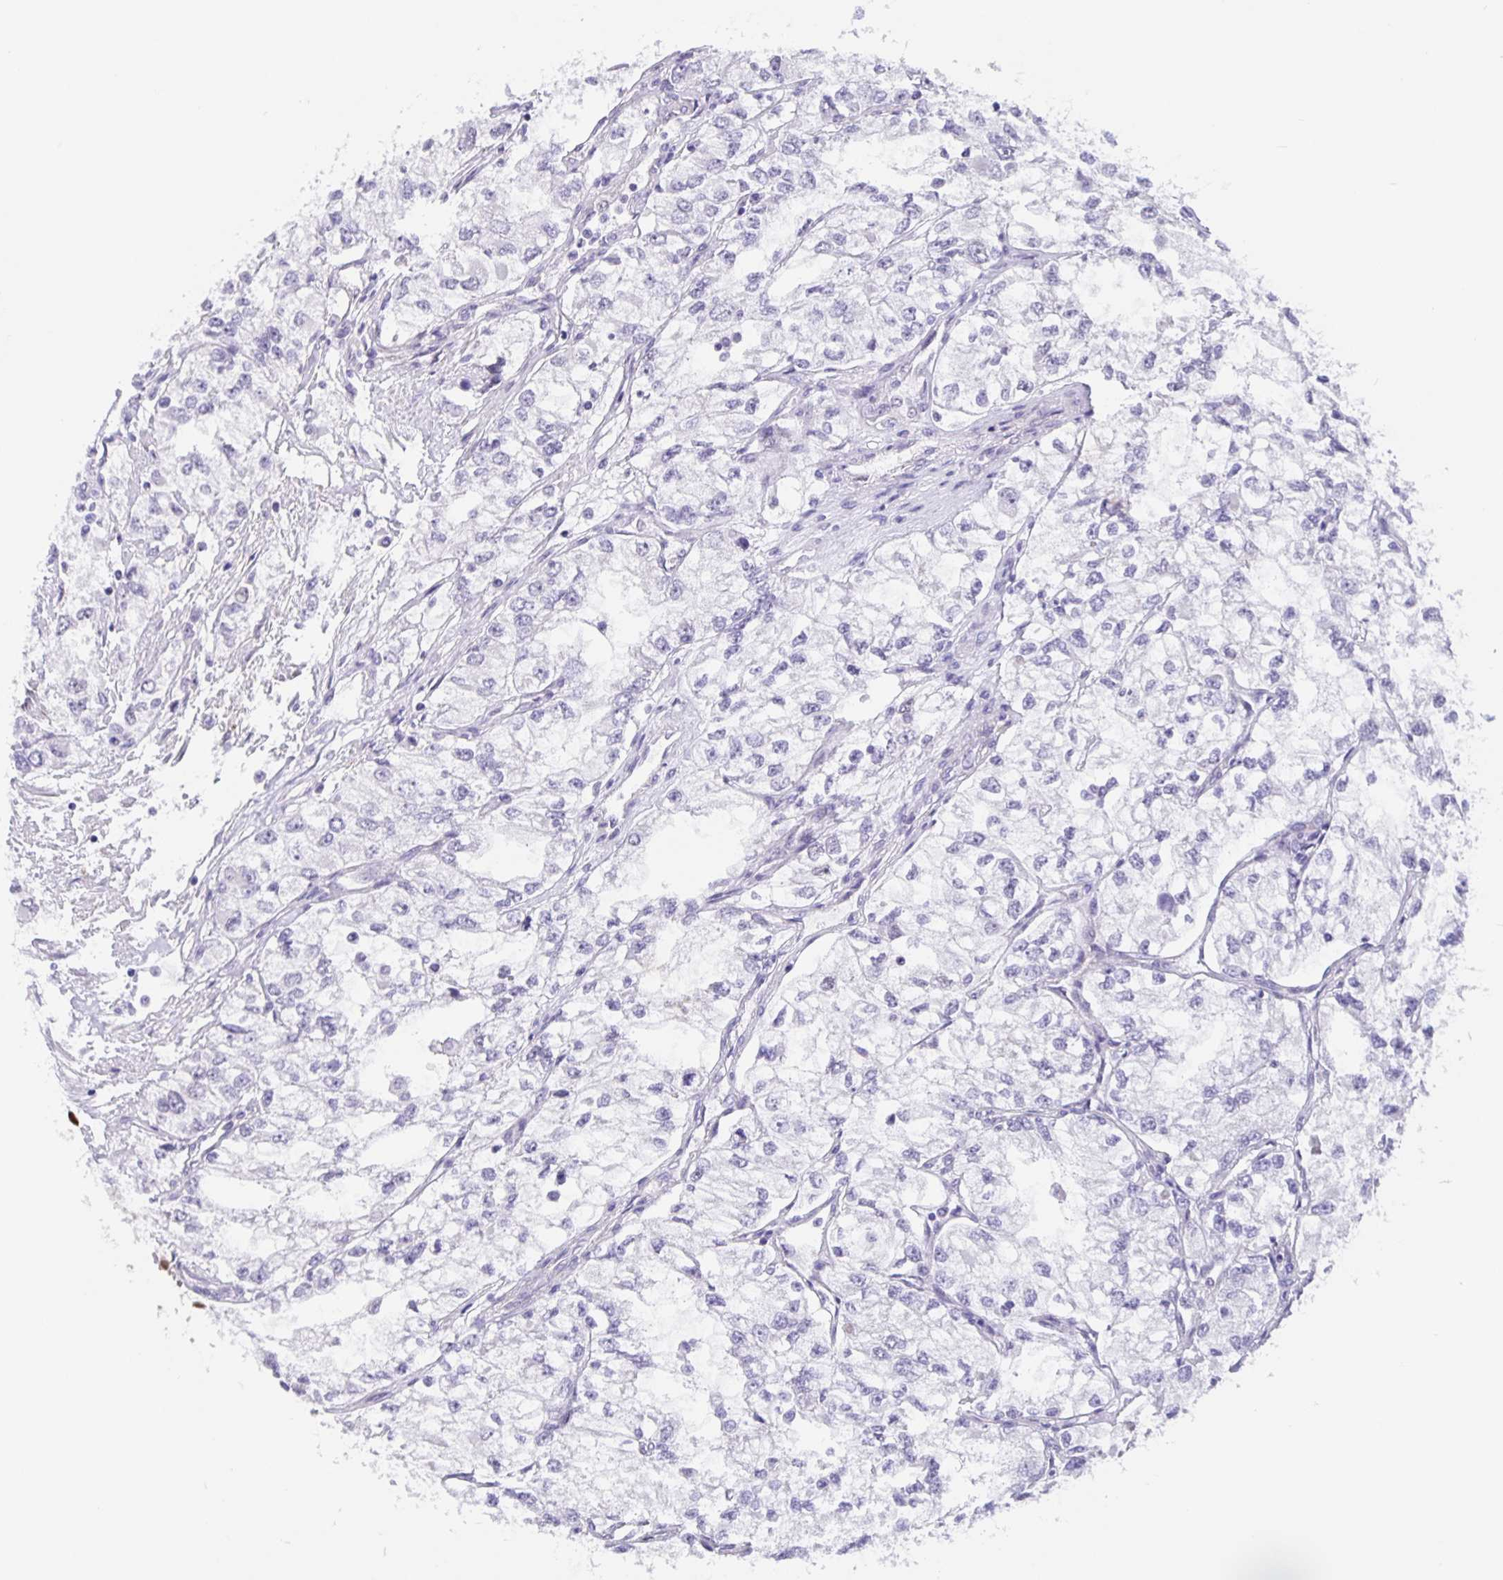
{"staining": {"intensity": "negative", "quantity": "none", "location": "none"}, "tissue": "renal cancer", "cell_type": "Tumor cells", "image_type": "cancer", "snomed": [{"axis": "morphology", "description": "Adenocarcinoma, NOS"}, {"axis": "topography", "description": "Kidney"}], "caption": "This is a histopathology image of immunohistochemistry staining of adenocarcinoma (renal), which shows no expression in tumor cells.", "gene": "FOSL2", "patient": {"sex": "female", "age": 59}}